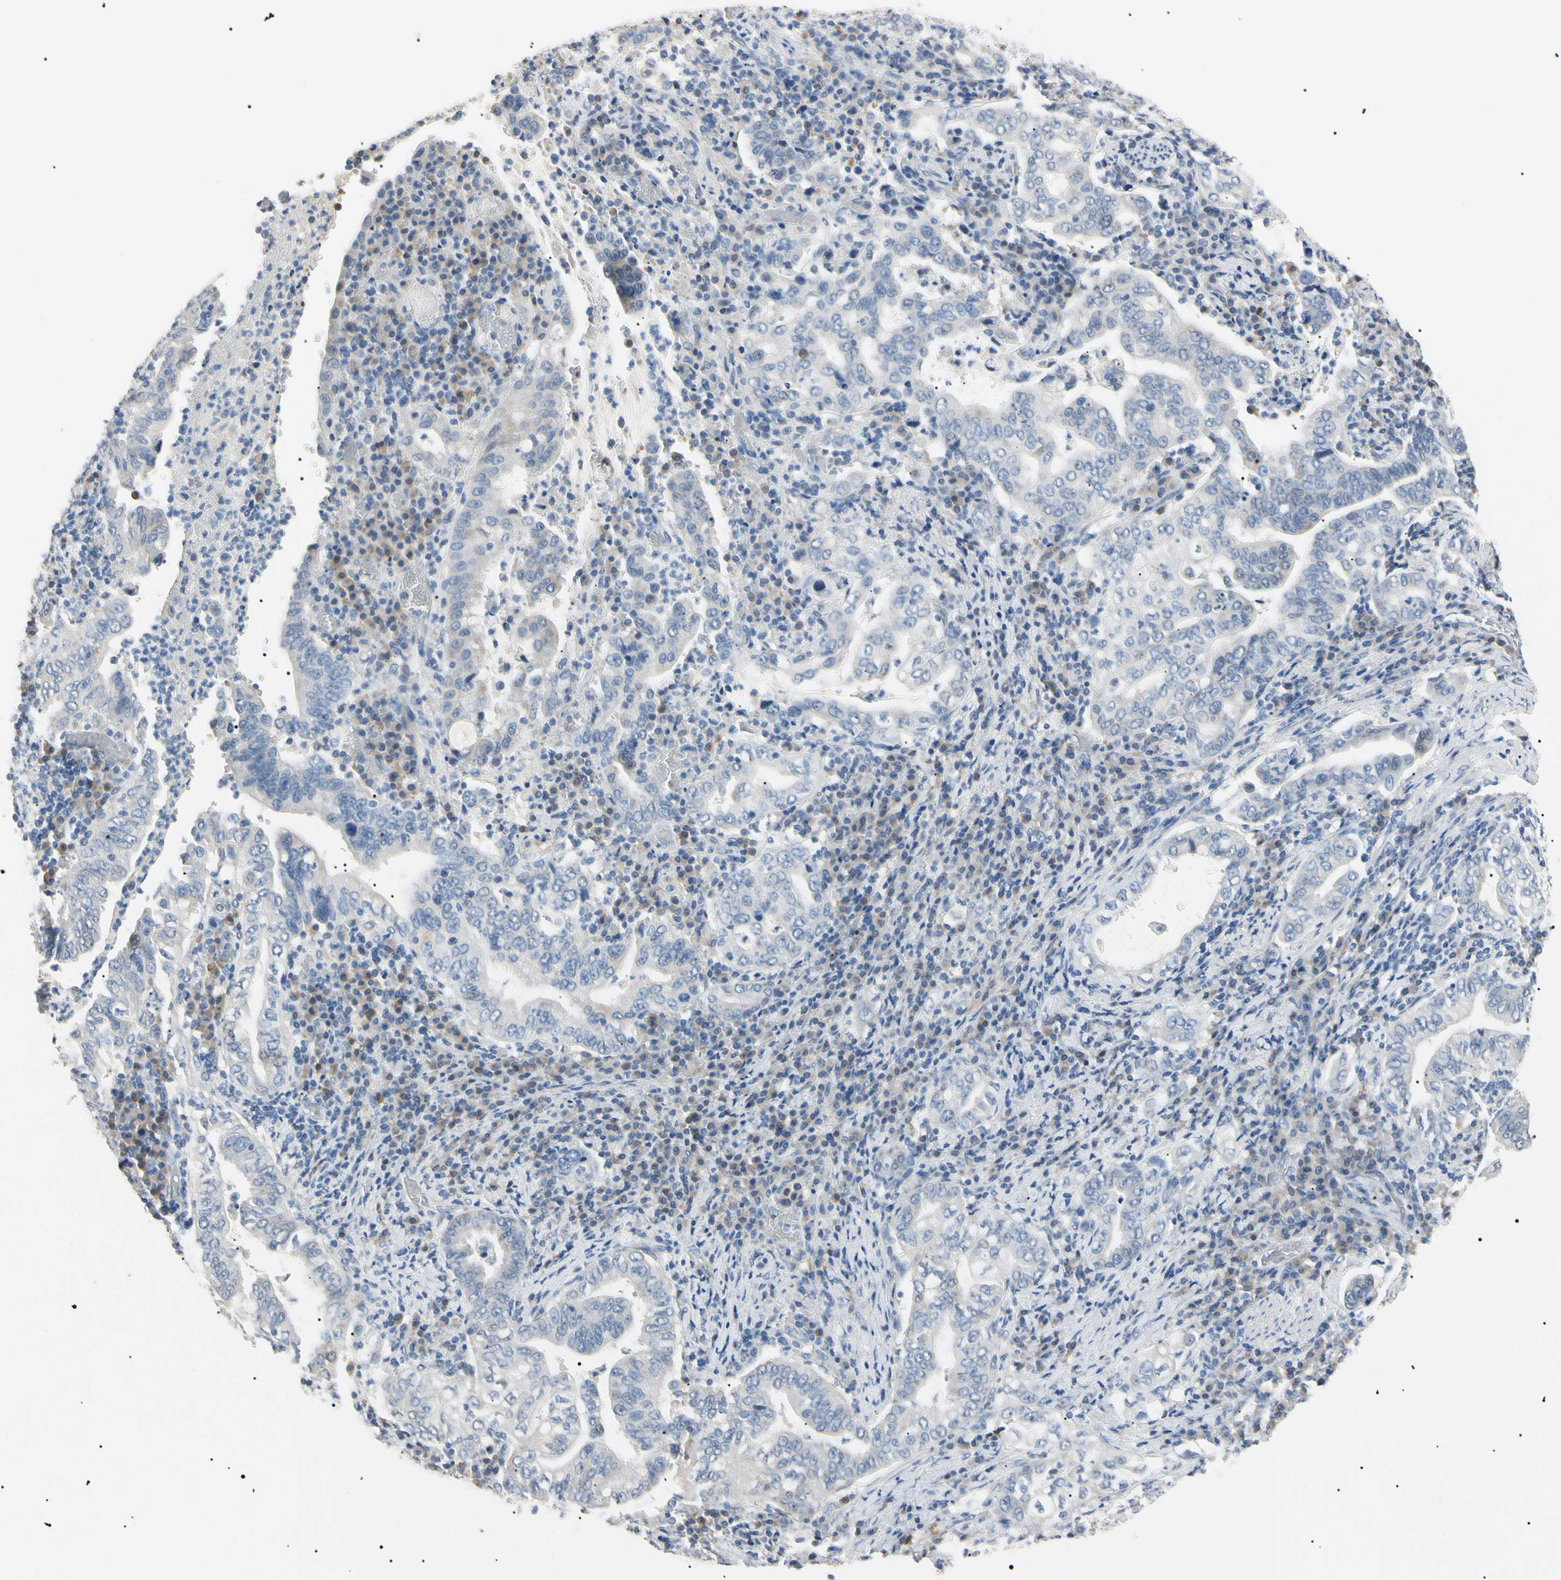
{"staining": {"intensity": "negative", "quantity": "none", "location": "none"}, "tissue": "stomach cancer", "cell_type": "Tumor cells", "image_type": "cancer", "snomed": [{"axis": "morphology", "description": "Normal tissue, NOS"}, {"axis": "morphology", "description": "Adenocarcinoma, NOS"}, {"axis": "topography", "description": "Esophagus"}, {"axis": "topography", "description": "Stomach, upper"}, {"axis": "topography", "description": "Peripheral nerve tissue"}], "caption": "Micrograph shows no protein positivity in tumor cells of stomach adenocarcinoma tissue.", "gene": "CGB3", "patient": {"sex": "male", "age": 62}}